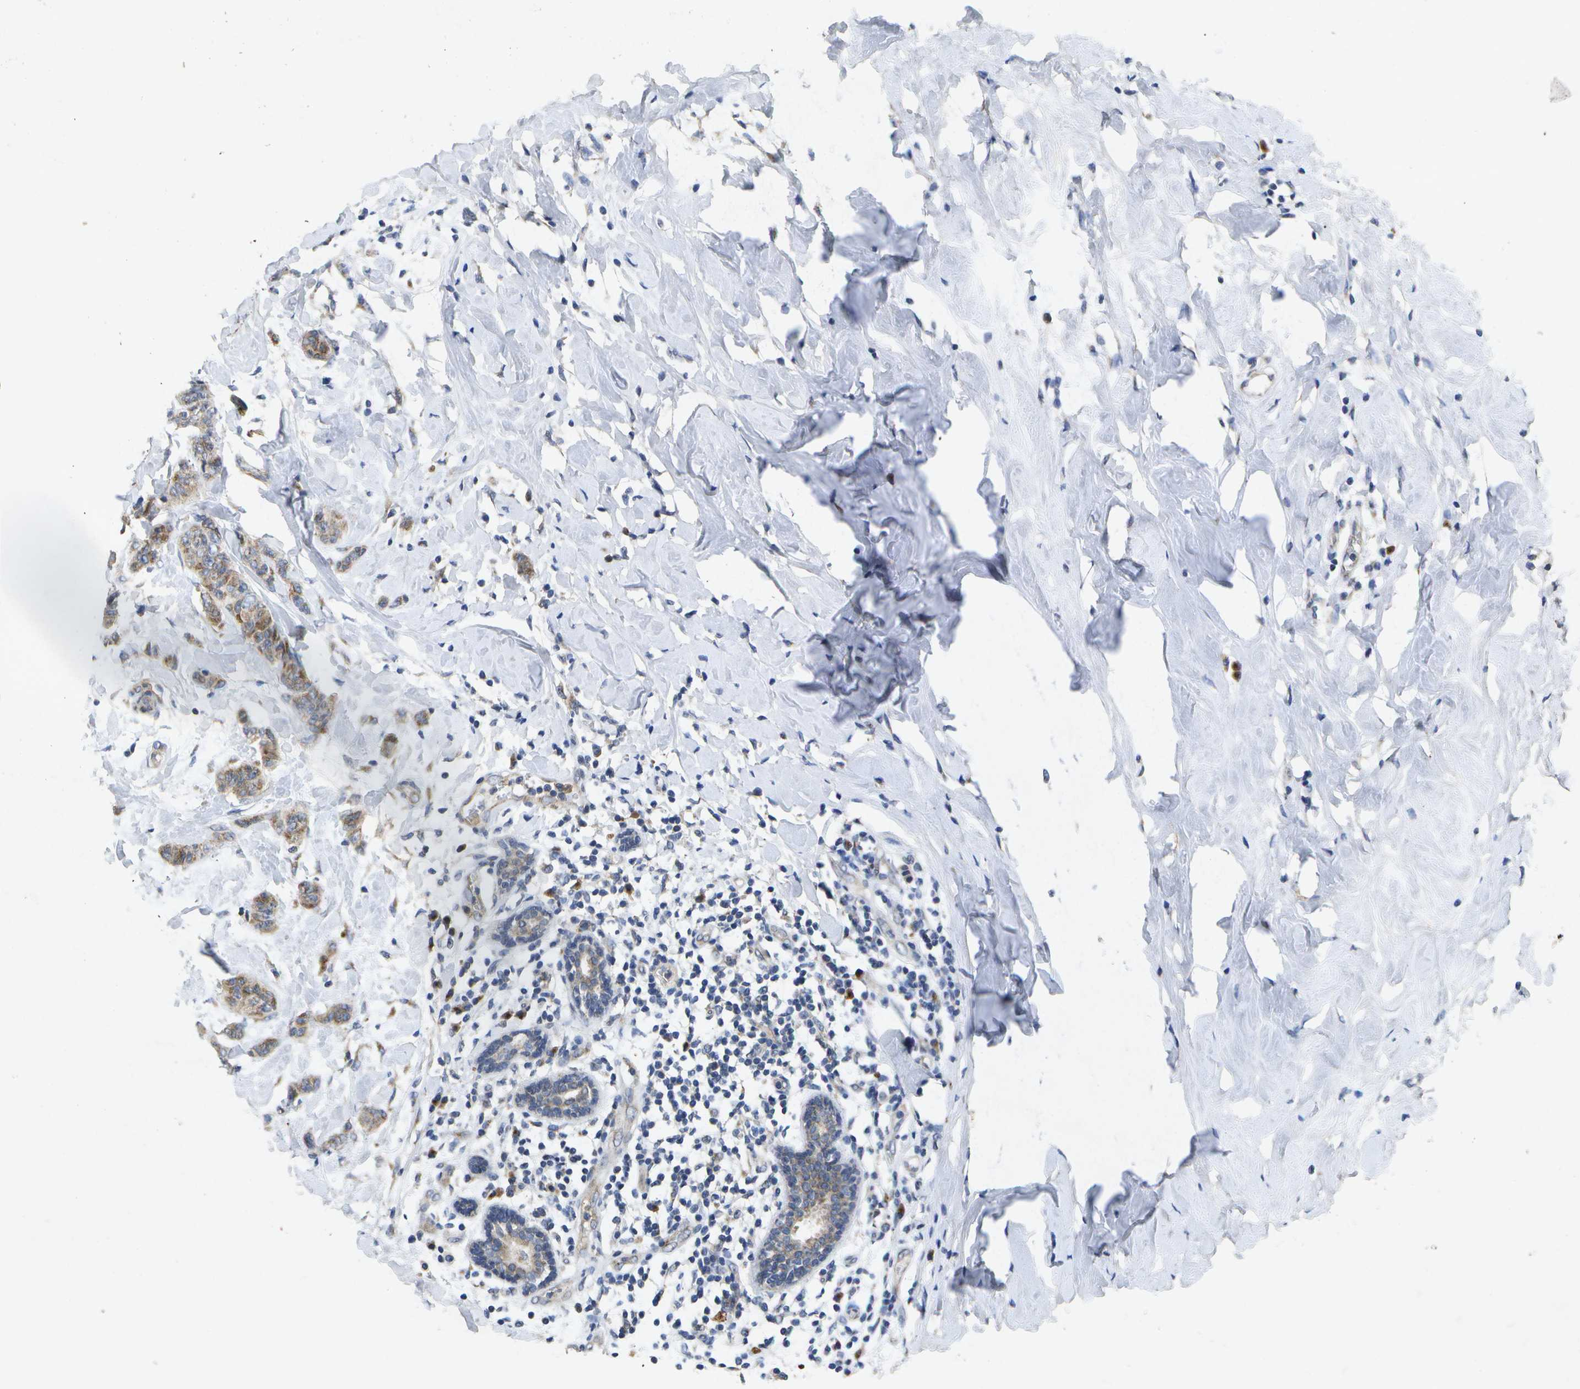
{"staining": {"intensity": "moderate", "quantity": ">75%", "location": "cytoplasmic/membranous"}, "tissue": "breast cancer", "cell_type": "Tumor cells", "image_type": "cancer", "snomed": [{"axis": "morphology", "description": "Normal tissue, NOS"}, {"axis": "morphology", "description": "Duct carcinoma"}, {"axis": "topography", "description": "Breast"}], "caption": "Immunohistochemical staining of human breast cancer (intraductal carcinoma) demonstrates moderate cytoplasmic/membranous protein positivity in approximately >75% of tumor cells. The staining is performed using DAB brown chromogen to label protein expression. The nuclei are counter-stained blue using hematoxylin.", "gene": "KDELR1", "patient": {"sex": "female", "age": 40}}